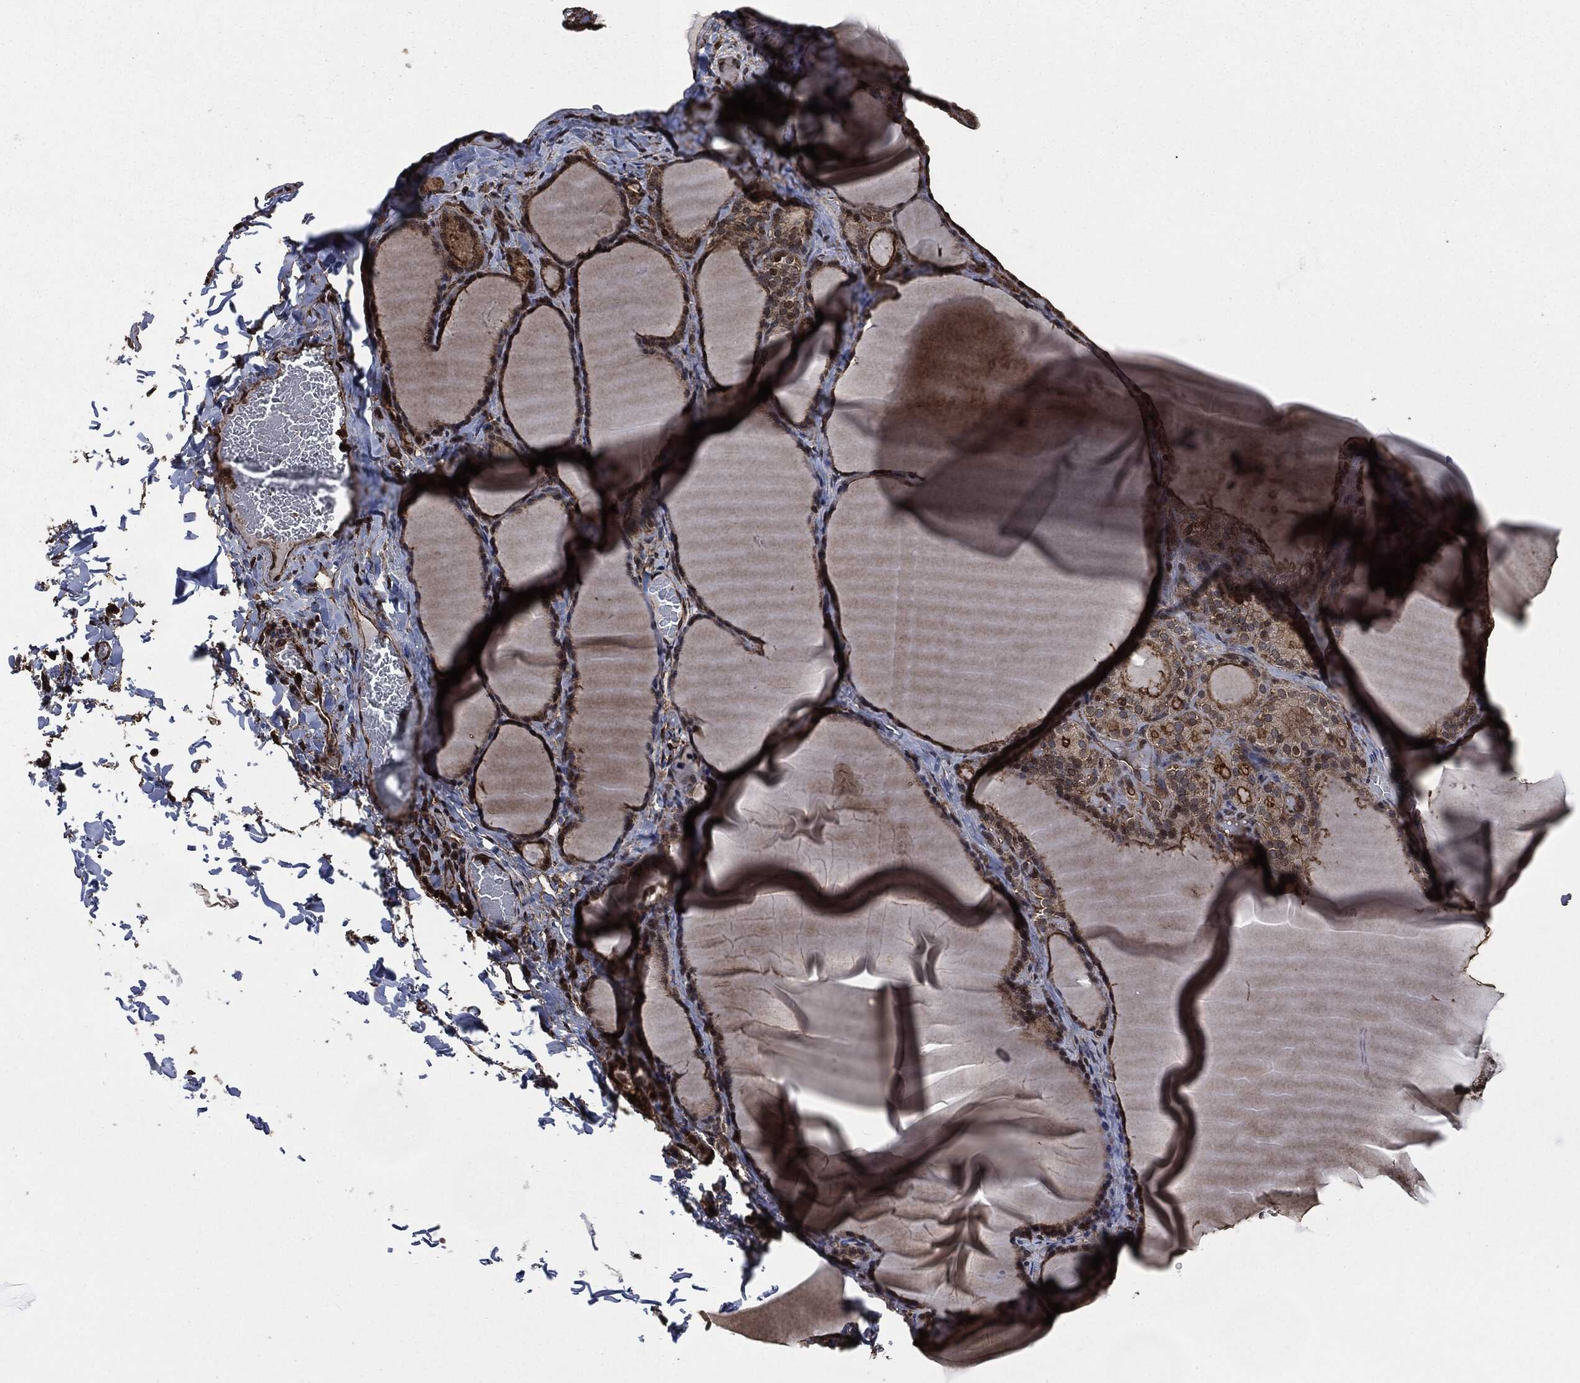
{"staining": {"intensity": "moderate", "quantity": ">75%", "location": "cytoplasmic/membranous"}, "tissue": "thyroid gland", "cell_type": "Glandular cells", "image_type": "normal", "snomed": [{"axis": "morphology", "description": "Normal tissue, NOS"}, {"axis": "morphology", "description": "Hyperplasia, NOS"}, {"axis": "topography", "description": "Thyroid gland"}], "caption": "Immunohistochemical staining of unremarkable thyroid gland reveals moderate cytoplasmic/membranous protein positivity in approximately >75% of glandular cells. The protein of interest is stained brown, and the nuclei are stained in blue (DAB IHC with brightfield microscopy, high magnification).", "gene": "HRAS", "patient": {"sex": "female", "age": 27}}